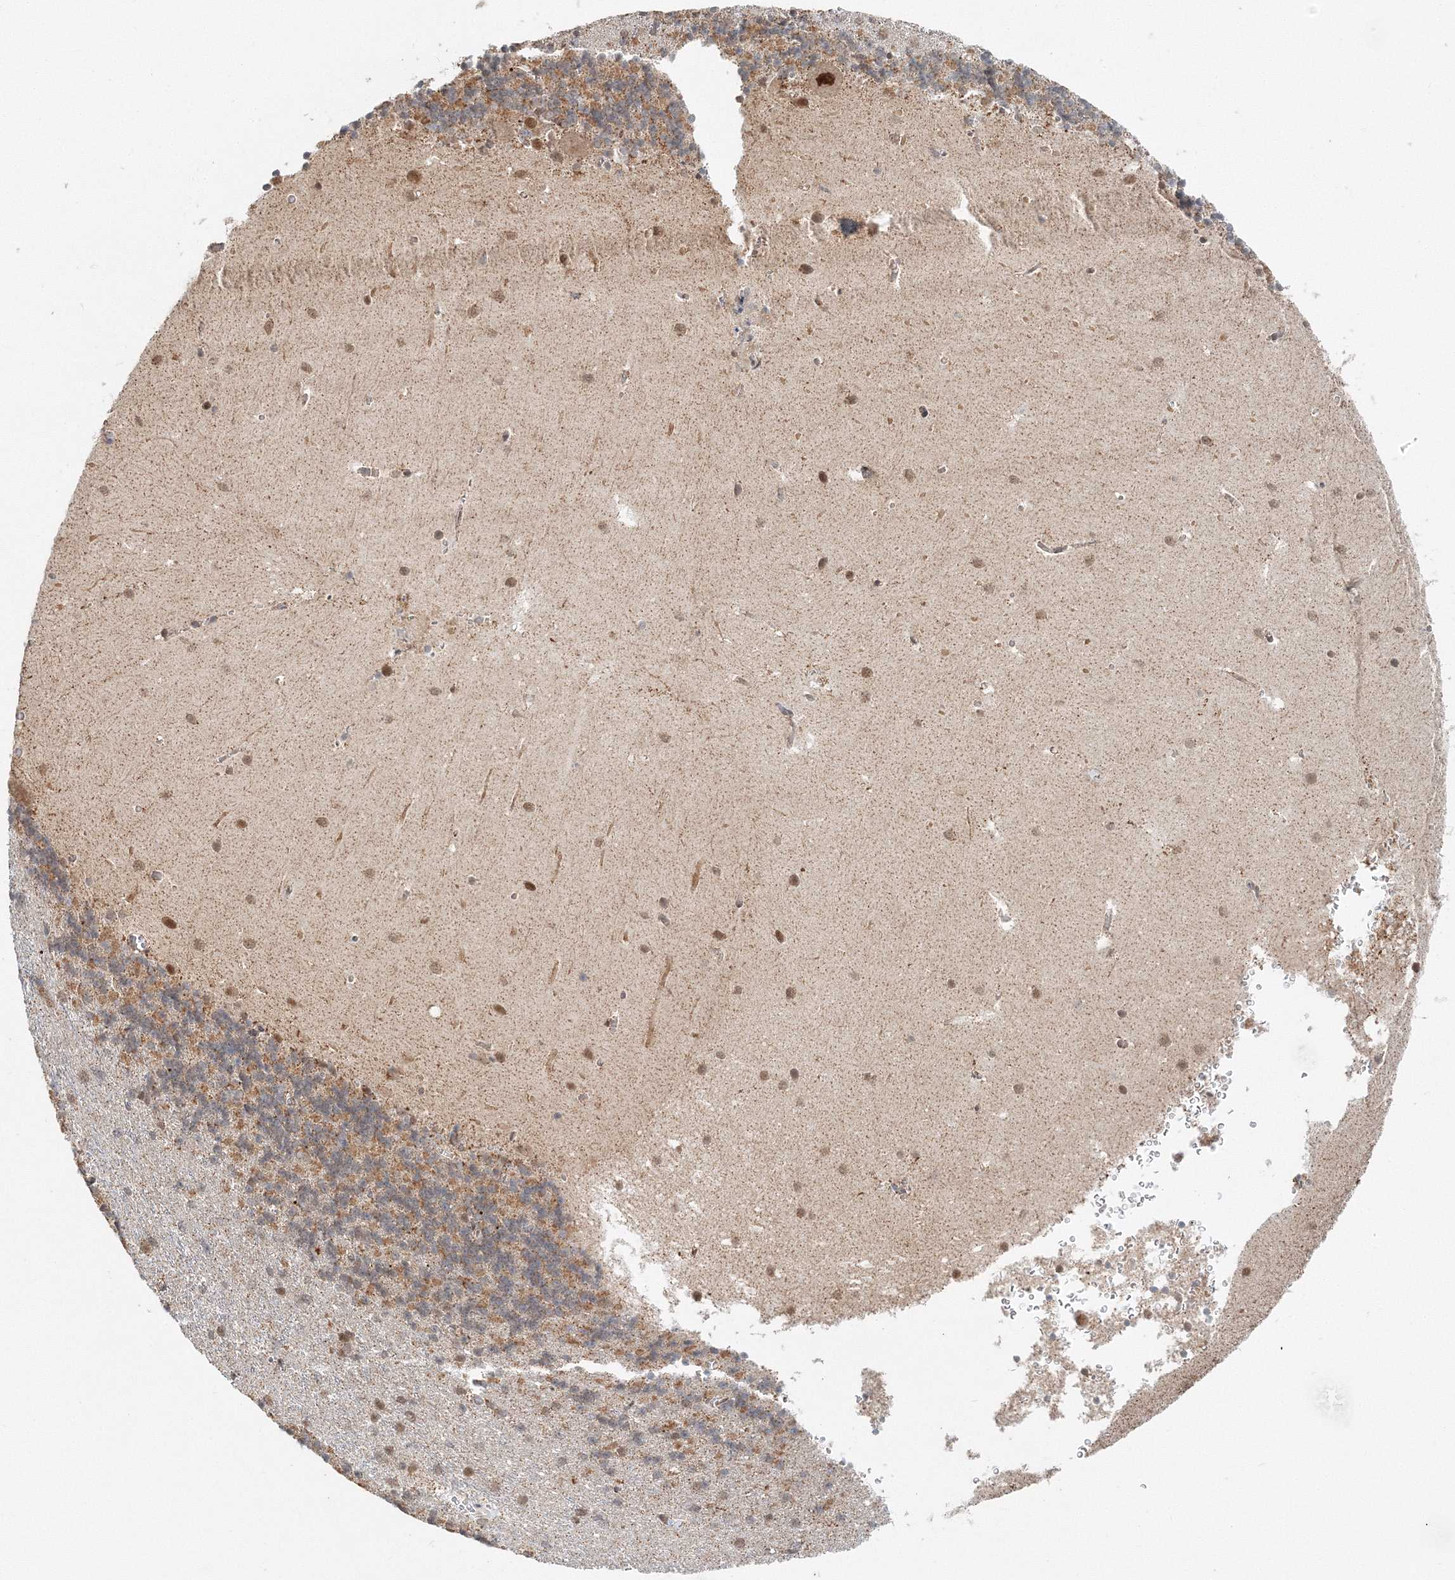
{"staining": {"intensity": "moderate", "quantity": "25%-75%", "location": "cytoplasmic/membranous"}, "tissue": "cerebellum", "cell_type": "Cells in granular layer", "image_type": "normal", "snomed": [{"axis": "morphology", "description": "Normal tissue, NOS"}, {"axis": "topography", "description": "Cerebellum"}], "caption": "Immunohistochemistry micrograph of benign cerebellum: human cerebellum stained using immunohistochemistry (IHC) demonstrates medium levels of moderate protein expression localized specifically in the cytoplasmic/membranous of cells in granular layer, appearing as a cytoplasmic/membranous brown color.", "gene": "PSMD6", "patient": {"sex": "male", "age": 37}}